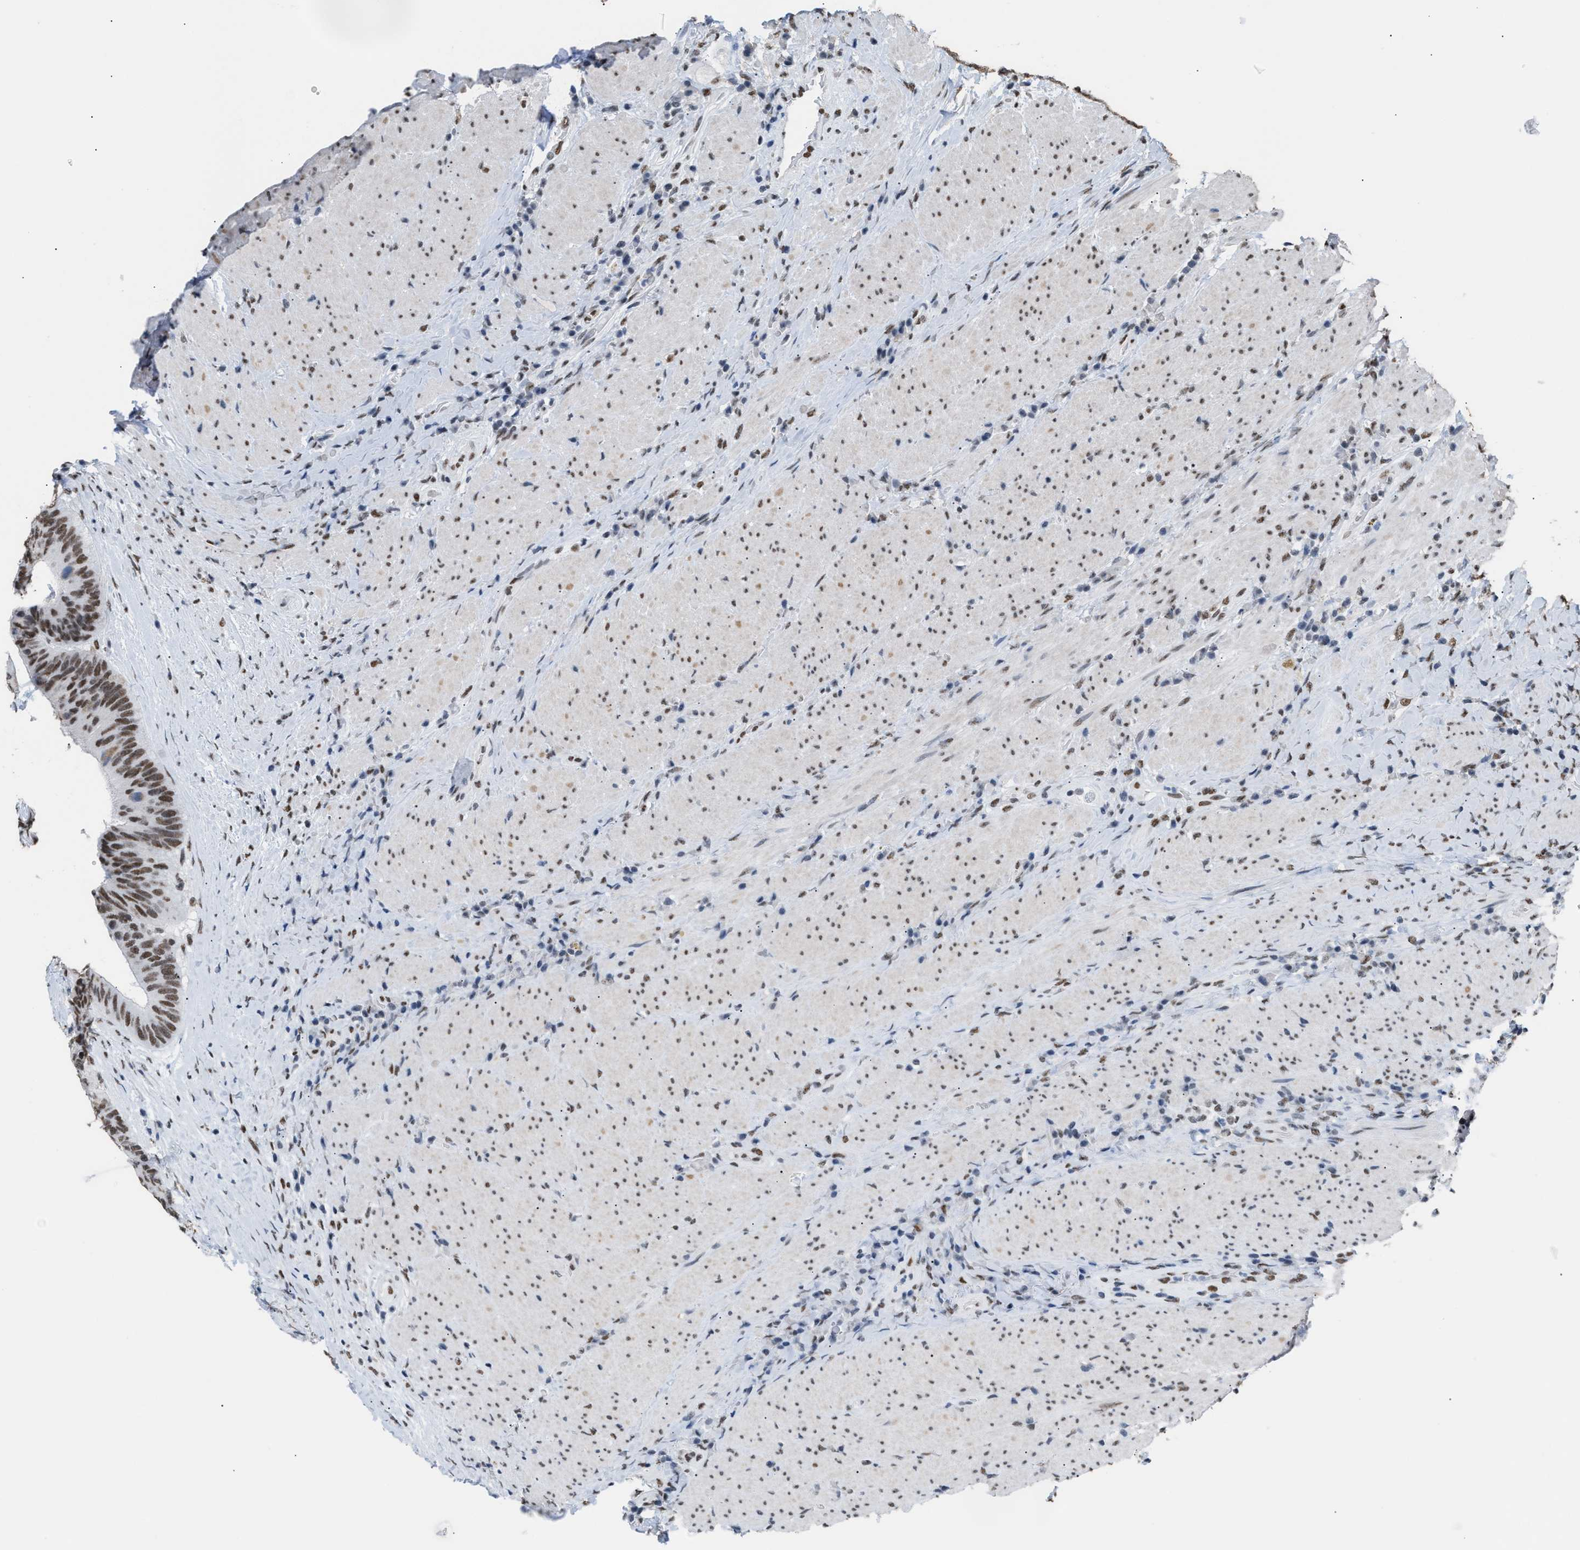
{"staining": {"intensity": "moderate", "quantity": ">75%", "location": "nuclear"}, "tissue": "colorectal cancer", "cell_type": "Tumor cells", "image_type": "cancer", "snomed": [{"axis": "morphology", "description": "Adenocarcinoma, NOS"}, {"axis": "topography", "description": "Rectum"}], "caption": "Immunohistochemistry image of neoplastic tissue: colorectal cancer (adenocarcinoma) stained using immunohistochemistry (IHC) reveals medium levels of moderate protein expression localized specifically in the nuclear of tumor cells, appearing as a nuclear brown color.", "gene": "CCAR2", "patient": {"sex": "male", "age": 72}}